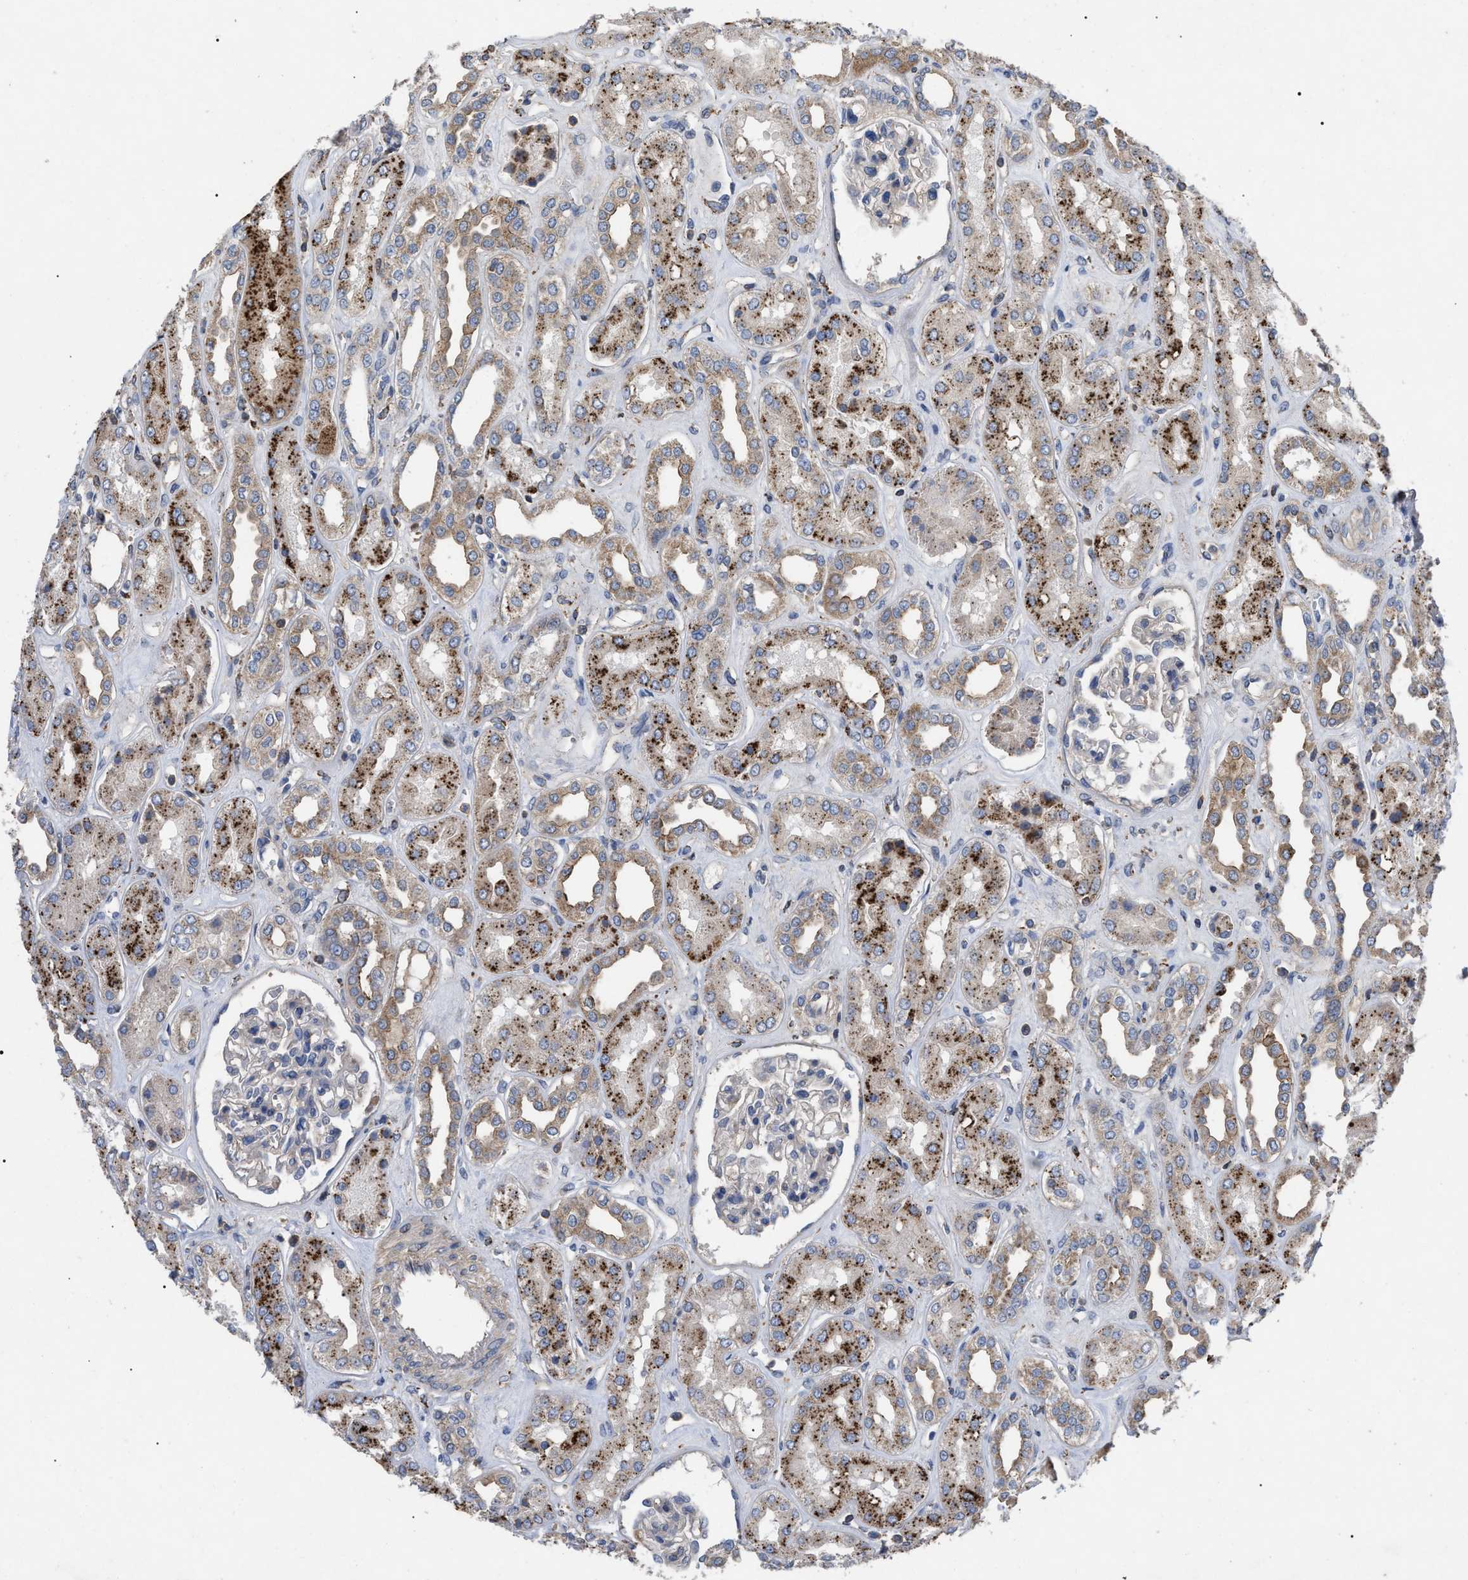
{"staining": {"intensity": "negative", "quantity": "none", "location": "none"}, "tissue": "kidney", "cell_type": "Cells in glomeruli", "image_type": "normal", "snomed": [{"axis": "morphology", "description": "Normal tissue, NOS"}, {"axis": "topography", "description": "Kidney"}], "caption": "Immunohistochemistry histopathology image of normal kidney: human kidney stained with DAB displays no significant protein staining in cells in glomeruli. (IHC, brightfield microscopy, high magnification).", "gene": "FAM171A2", "patient": {"sex": "male", "age": 59}}